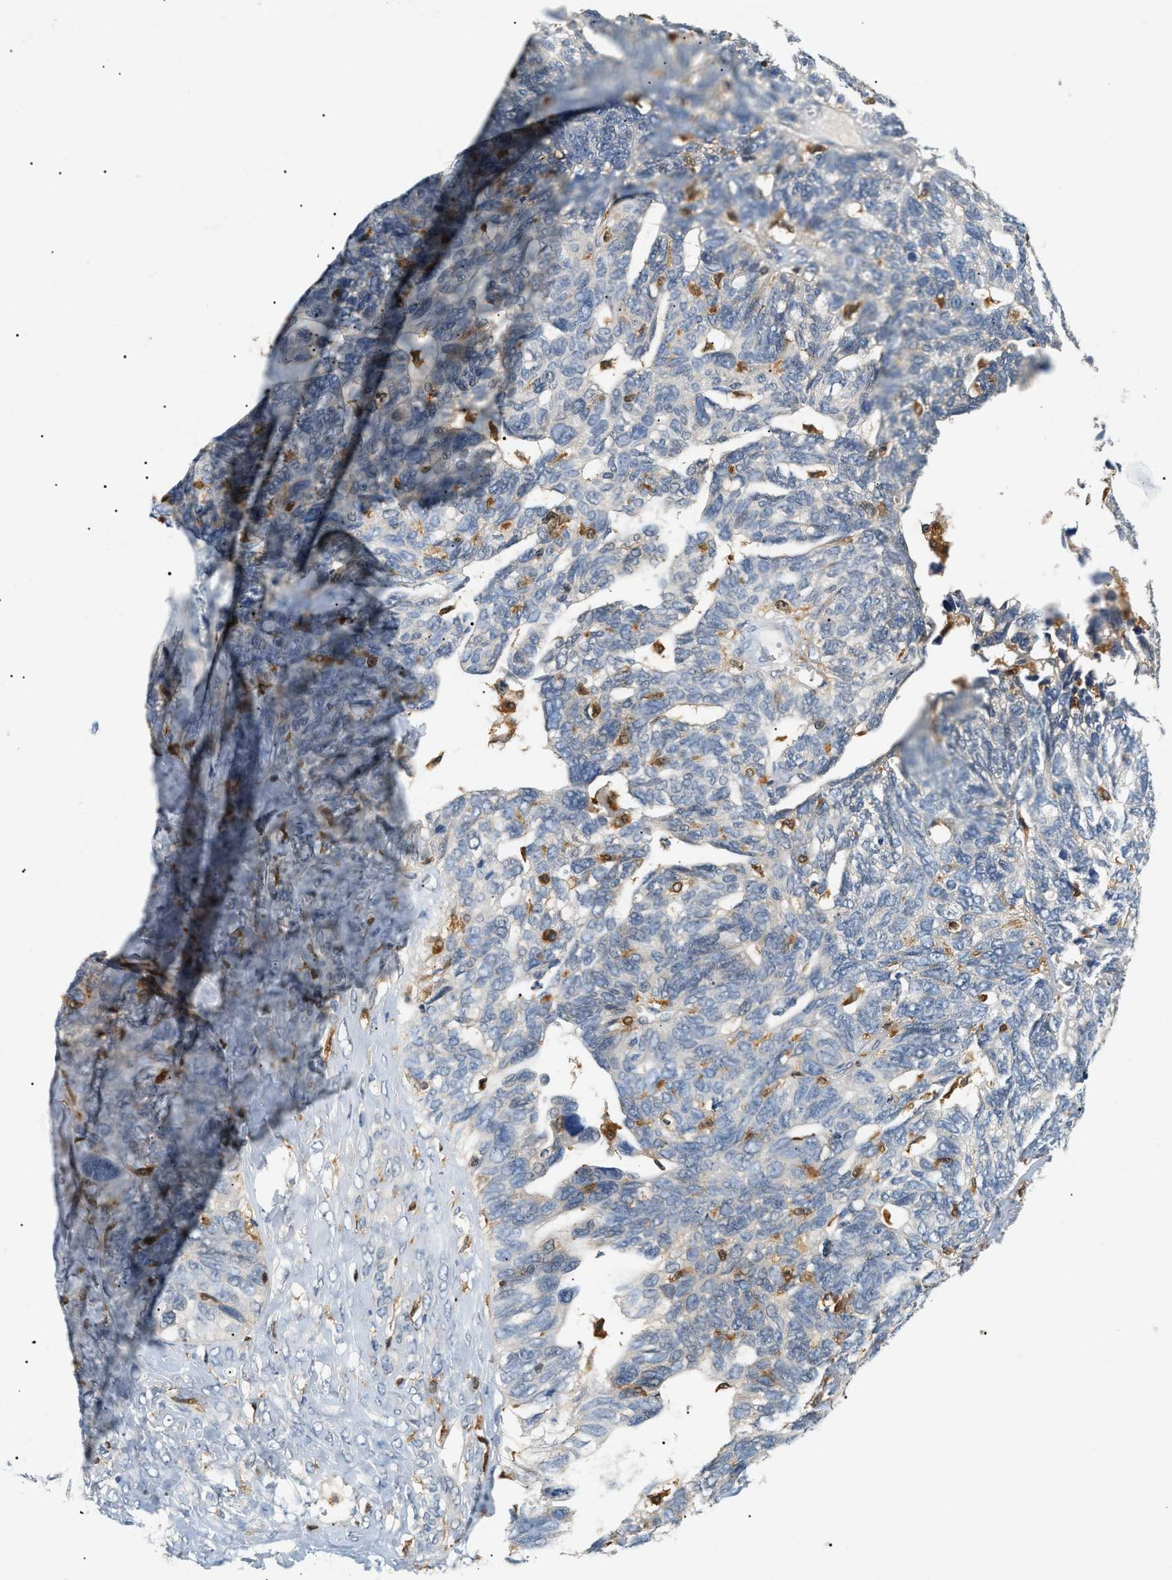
{"staining": {"intensity": "negative", "quantity": "none", "location": "none"}, "tissue": "ovarian cancer", "cell_type": "Tumor cells", "image_type": "cancer", "snomed": [{"axis": "morphology", "description": "Cystadenocarcinoma, serous, NOS"}, {"axis": "topography", "description": "Ovary"}], "caption": "Tumor cells show no significant protein positivity in ovarian cancer (serous cystadenocarcinoma). Nuclei are stained in blue.", "gene": "PYCARD", "patient": {"sex": "female", "age": 79}}